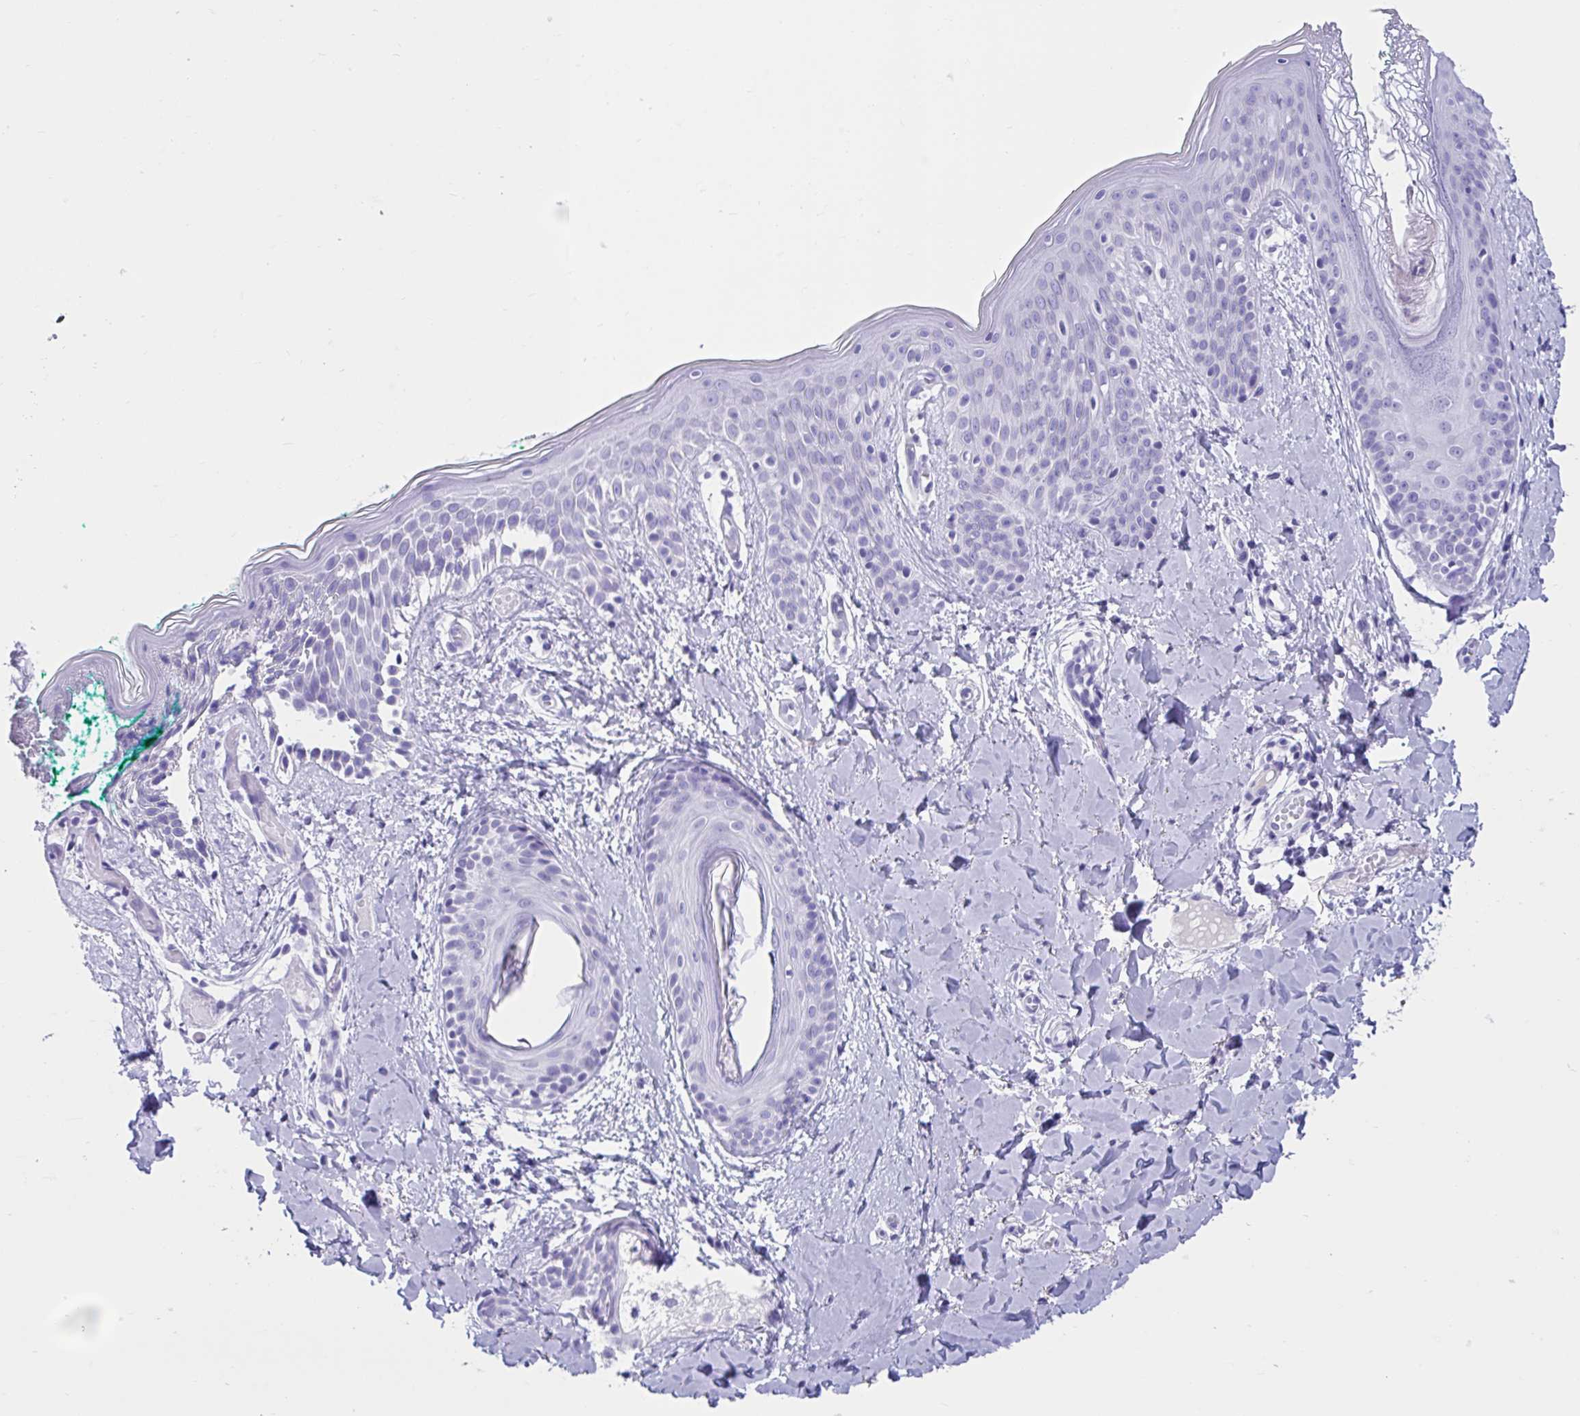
{"staining": {"intensity": "negative", "quantity": "none", "location": "none"}, "tissue": "skin", "cell_type": "Fibroblasts", "image_type": "normal", "snomed": [{"axis": "morphology", "description": "Normal tissue, NOS"}, {"axis": "topography", "description": "Skin"}], "caption": "Immunohistochemistry (IHC) micrograph of normal skin: skin stained with DAB displays no significant protein expression in fibroblasts. Brightfield microscopy of IHC stained with DAB (brown) and hematoxylin (blue), captured at high magnification.", "gene": "TMEM35A", "patient": {"sex": "male", "age": 16}}